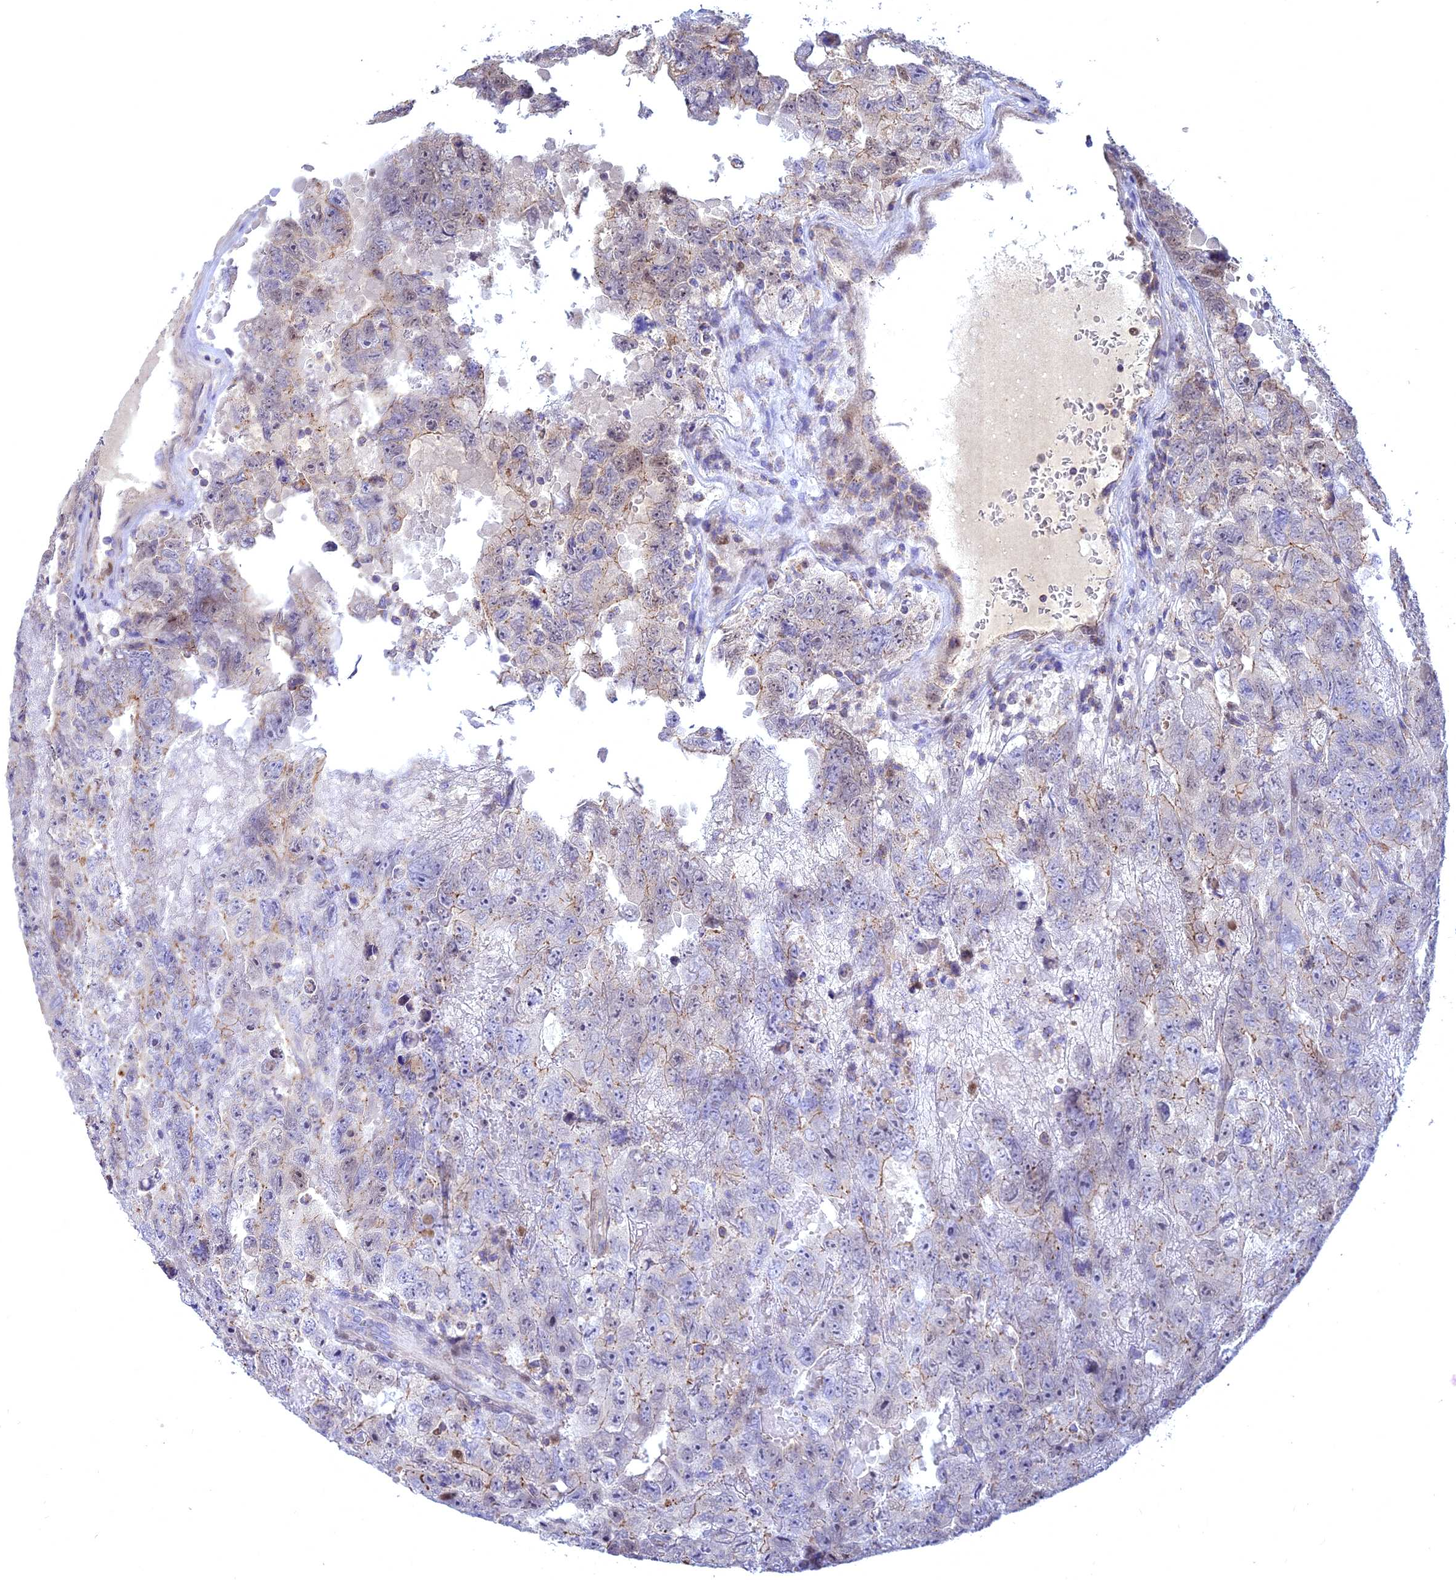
{"staining": {"intensity": "moderate", "quantity": "<25%", "location": "nuclear"}, "tissue": "testis cancer", "cell_type": "Tumor cells", "image_type": "cancer", "snomed": [{"axis": "morphology", "description": "Carcinoma, Embryonal, NOS"}, {"axis": "topography", "description": "Testis"}], "caption": "Immunohistochemistry (IHC) (DAB (3,3'-diaminobenzidine)) staining of testis cancer reveals moderate nuclear protein staining in approximately <25% of tumor cells.", "gene": "CENPV", "patient": {"sex": "male", "age": 45}}